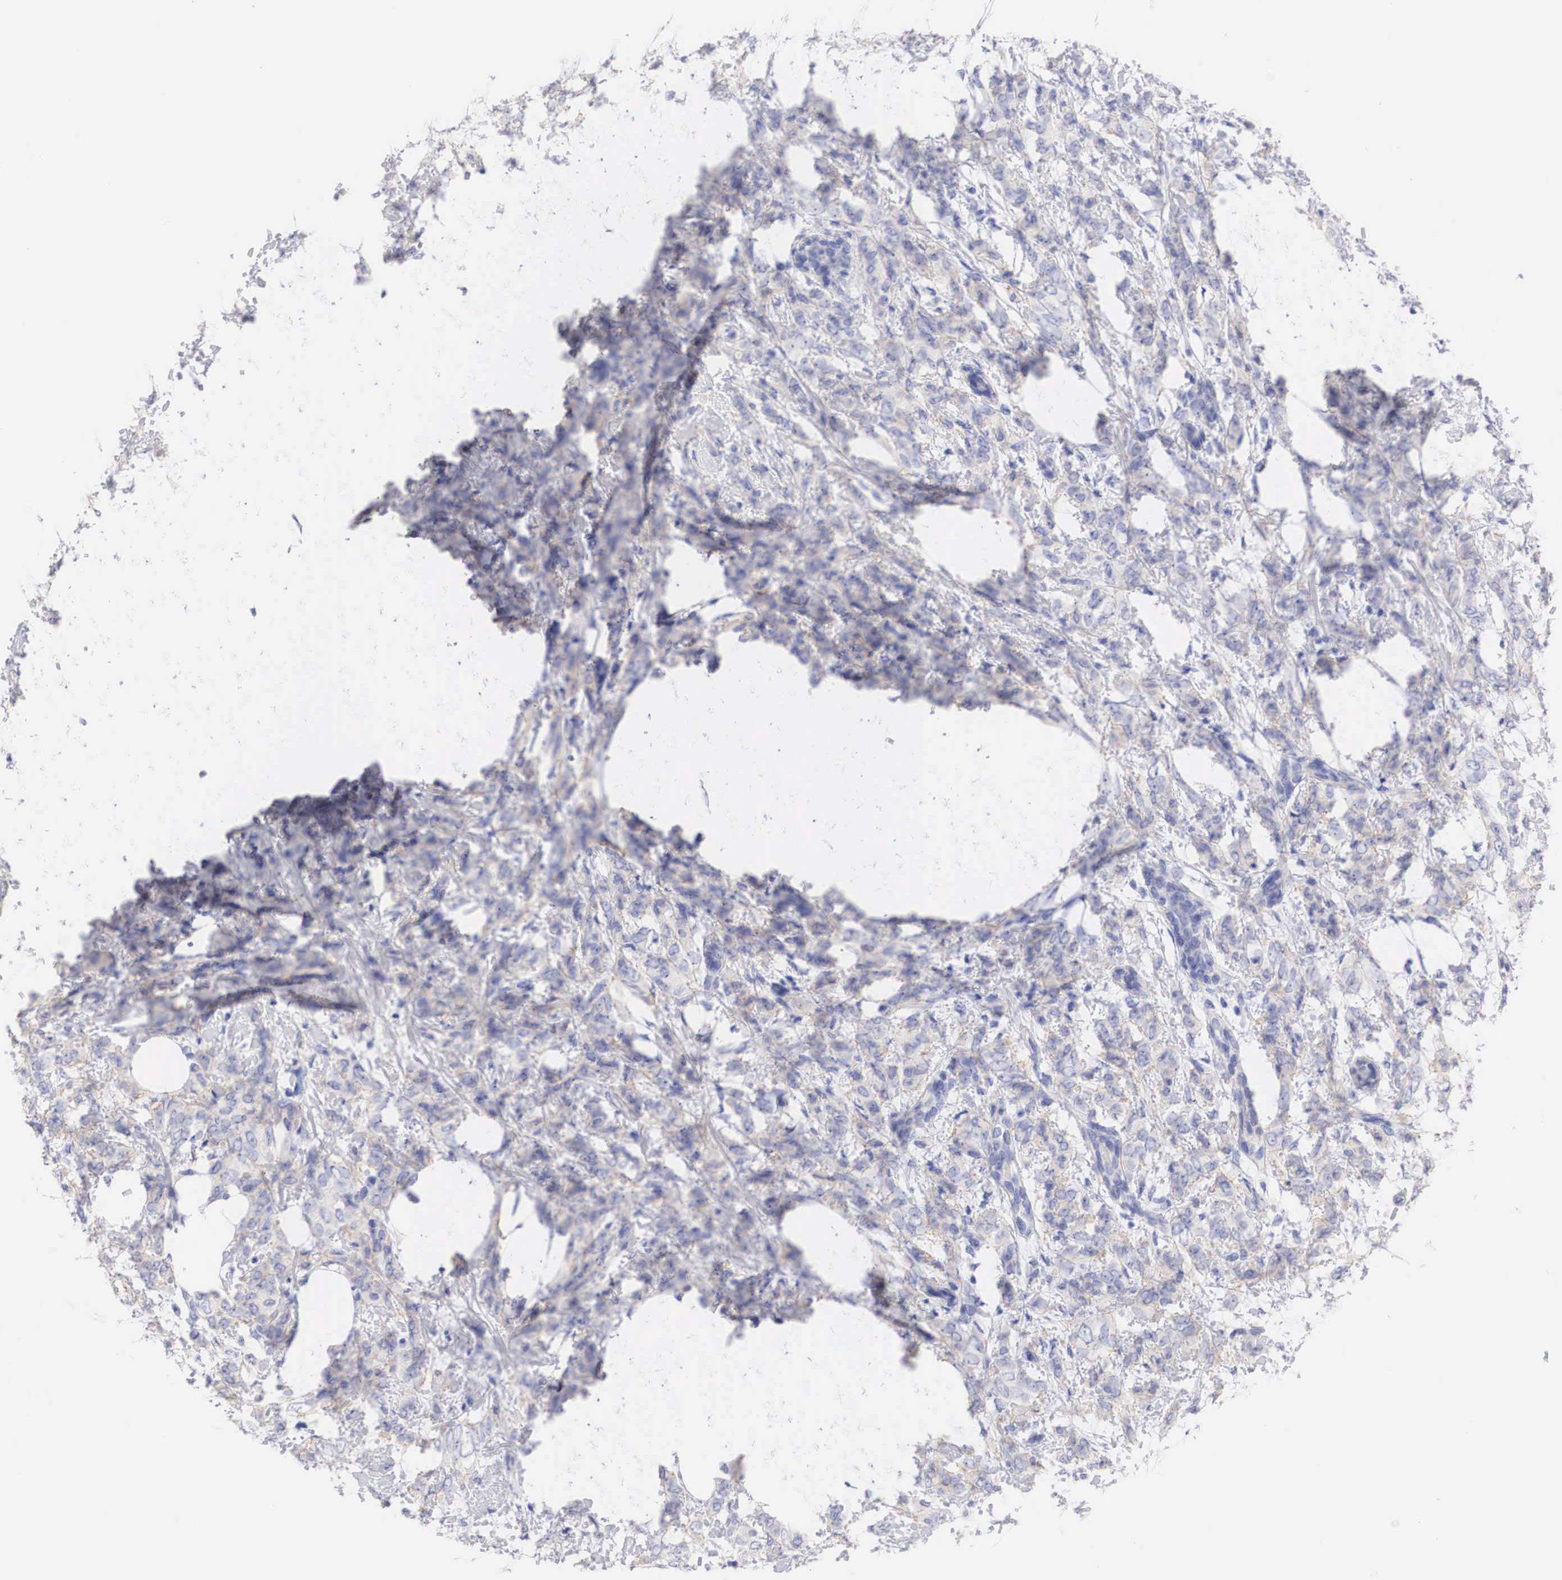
{"staining": {"intensity": "weak", "quantity": ">75%", "location": "cytoplasmic/membranous"}, "tissue": "breast cancer", "cell_type": "Tumor cells", "image_type": "cancer", "snomed": [{"axis": "morphology", "description": "Duct carcinoma"}, {"axis": "topography", "description": "Breast"}], "caption": "About >75% of tumor cells in breast cancer (infiltrating ductal carcinoma) display weak cytoplasmic/membranous protein positivity as visualized by brown immunohistochemical staining.", "gene": "ERBB2", "patient": {"sex": "female", "age": 53}}